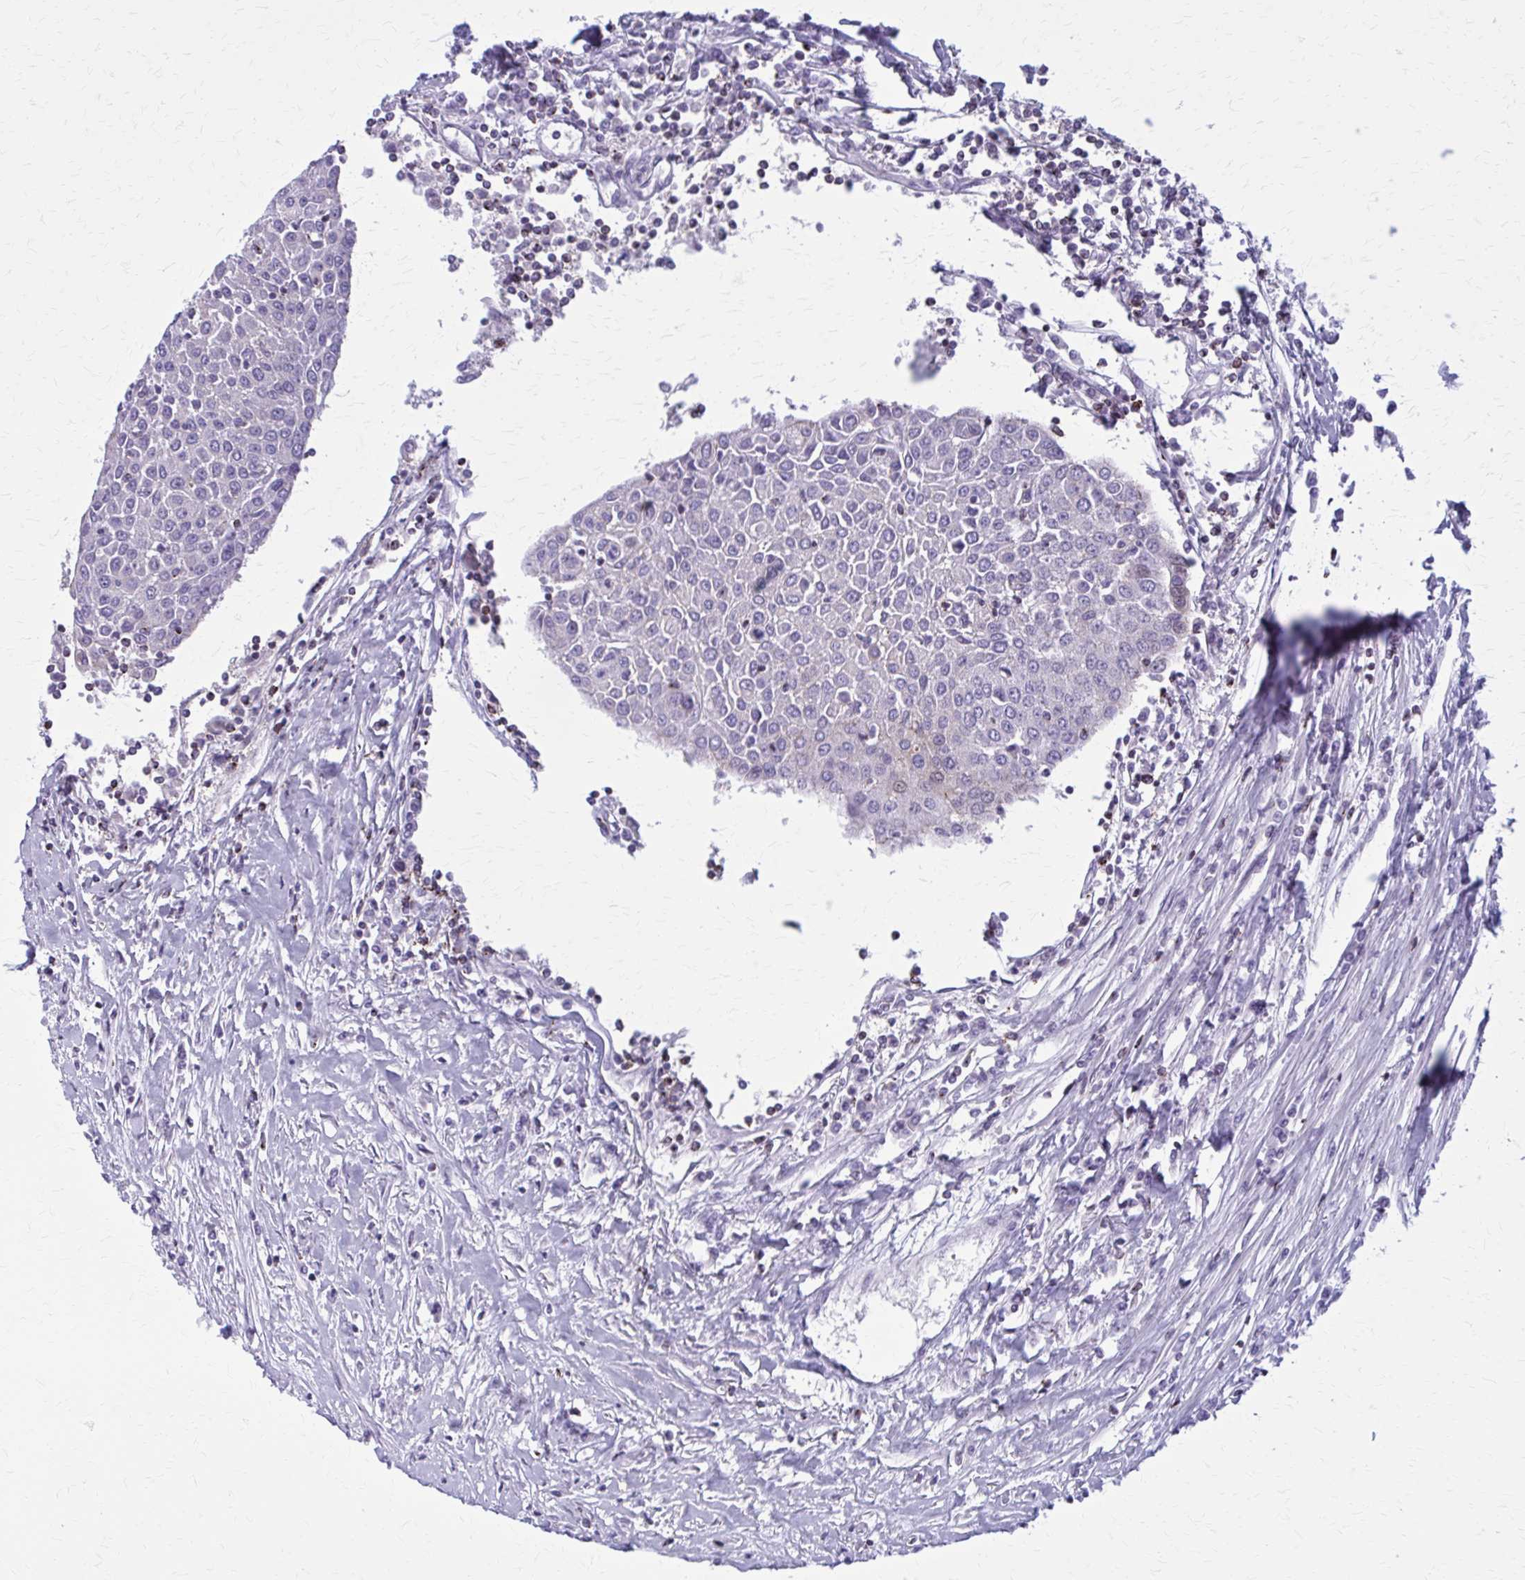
{"staining": {"intensity": "negative", "quantity": "none", "location": "none"}, "tissue": "urothelial cancer", "cell_type": "Tumor cells", "image_type": "cancer", "snomed": [{"axis": "morphology", "description": "Urothelial carcinoma, High grade"}, {"axis": "topography", "description": "Urinary bladder"}], "caption": "Immunohistochemistry (IHC) photomicrograph of neoplastic tissue: human urothelial carcinoma (high-grade) stained with DAB demonstrates no significant protein positivity in tumor cells. (Brightfield microscopy of DAB (3,3'-diaminobenzidine) immunohistochemistry (IHC) at high magnification).", "gene": "PEDS1", "patient": {"sex": "female", "age": 85}}